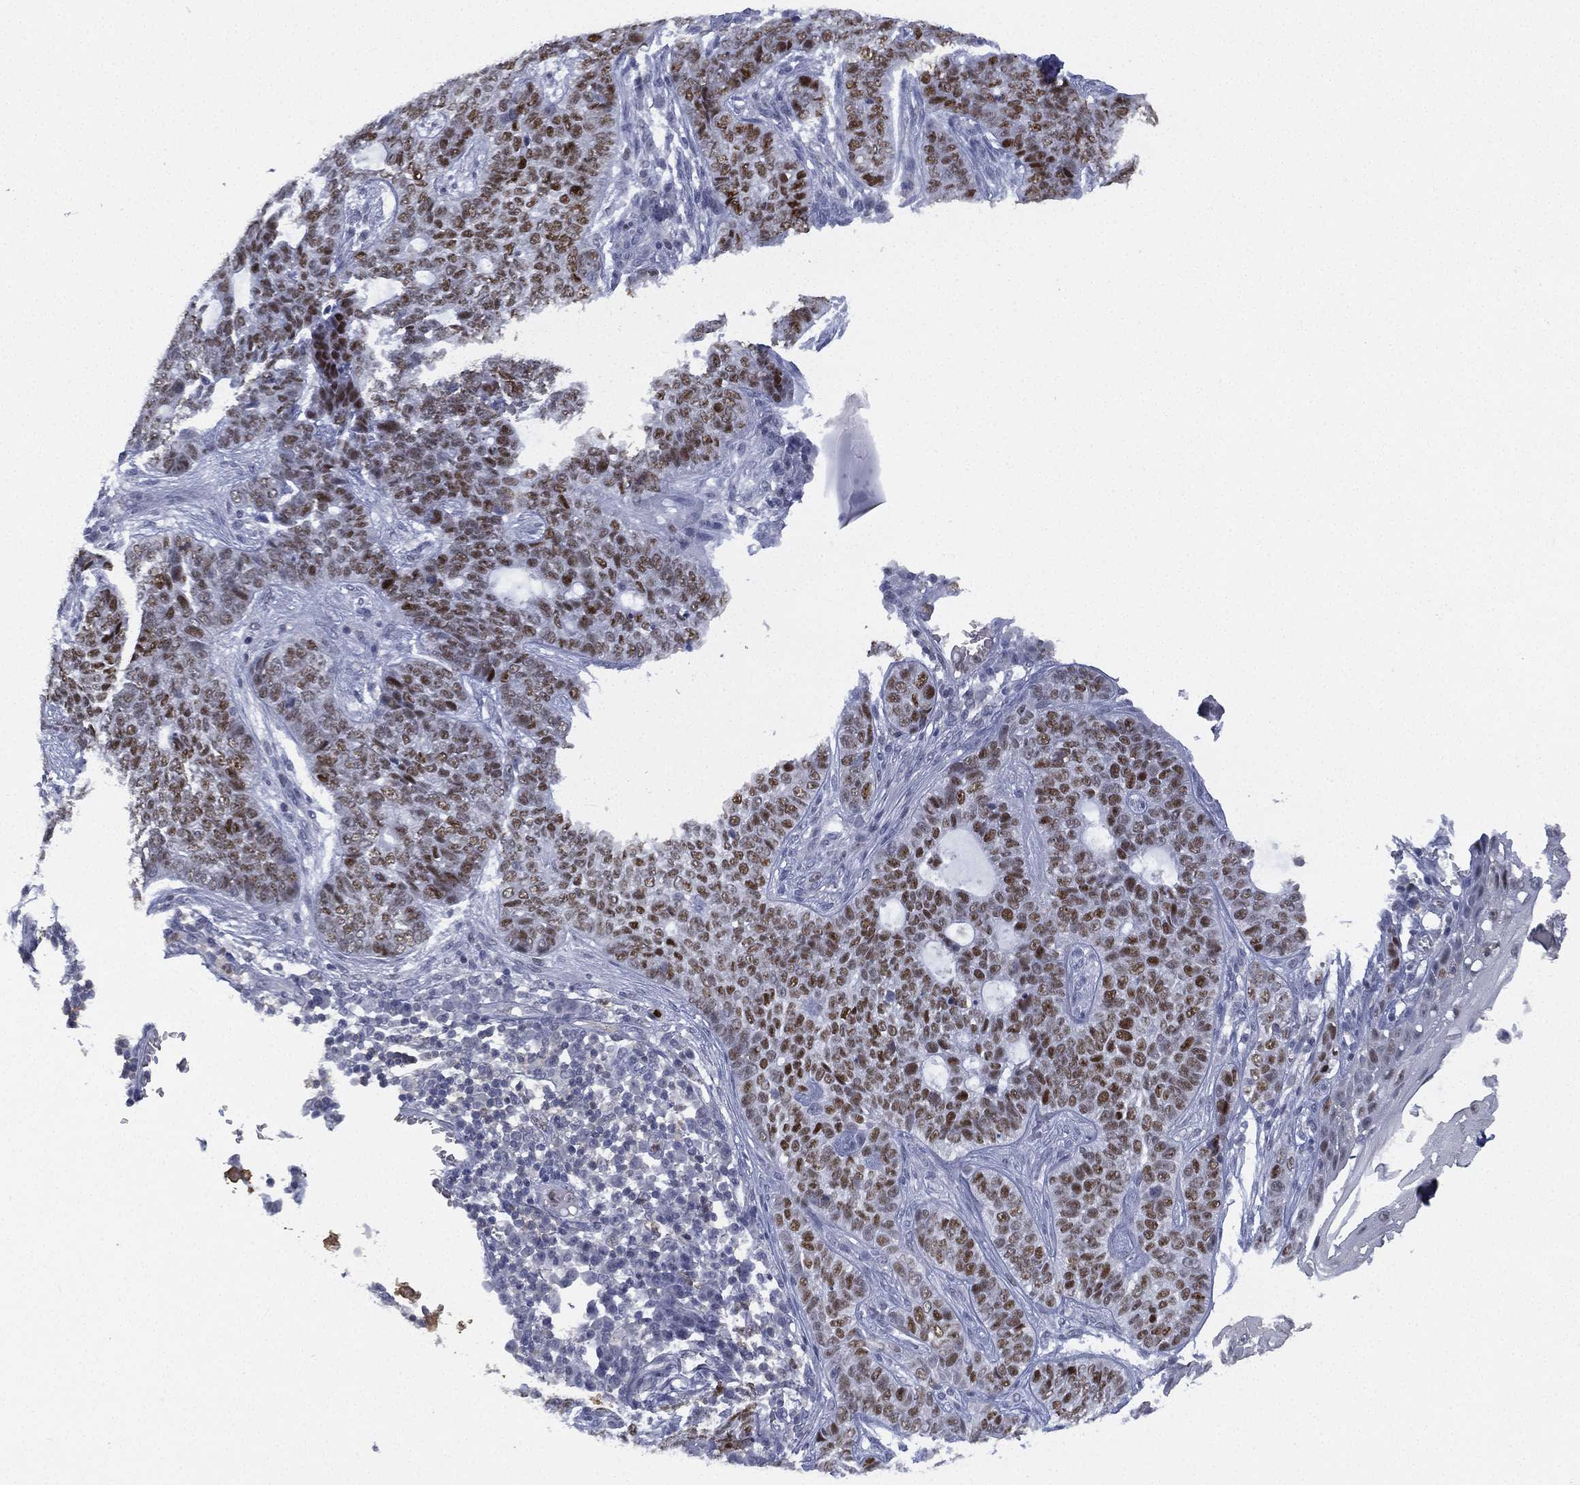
{"staining": {"intensity": "moderate", "quantity": ">75%", "location": "nuclear"}, "tissue": "skin cancer", "cell_type": "Tumor cells", "image_type": "cancer", "snomed": [{"axis": "morphology", "description": "Basal cell carcinoma"}, {"axis": "topography", "description": "Skin"}], "caption": "Immunohistochemical staining of skin cancer (basal cell carcinoma) demonstrates medium levels of moderate nuclear protein positivity in about >75% of tumor cells.", "gene": "ZNF711", "patient": {"sex": "female", "age": 69}}